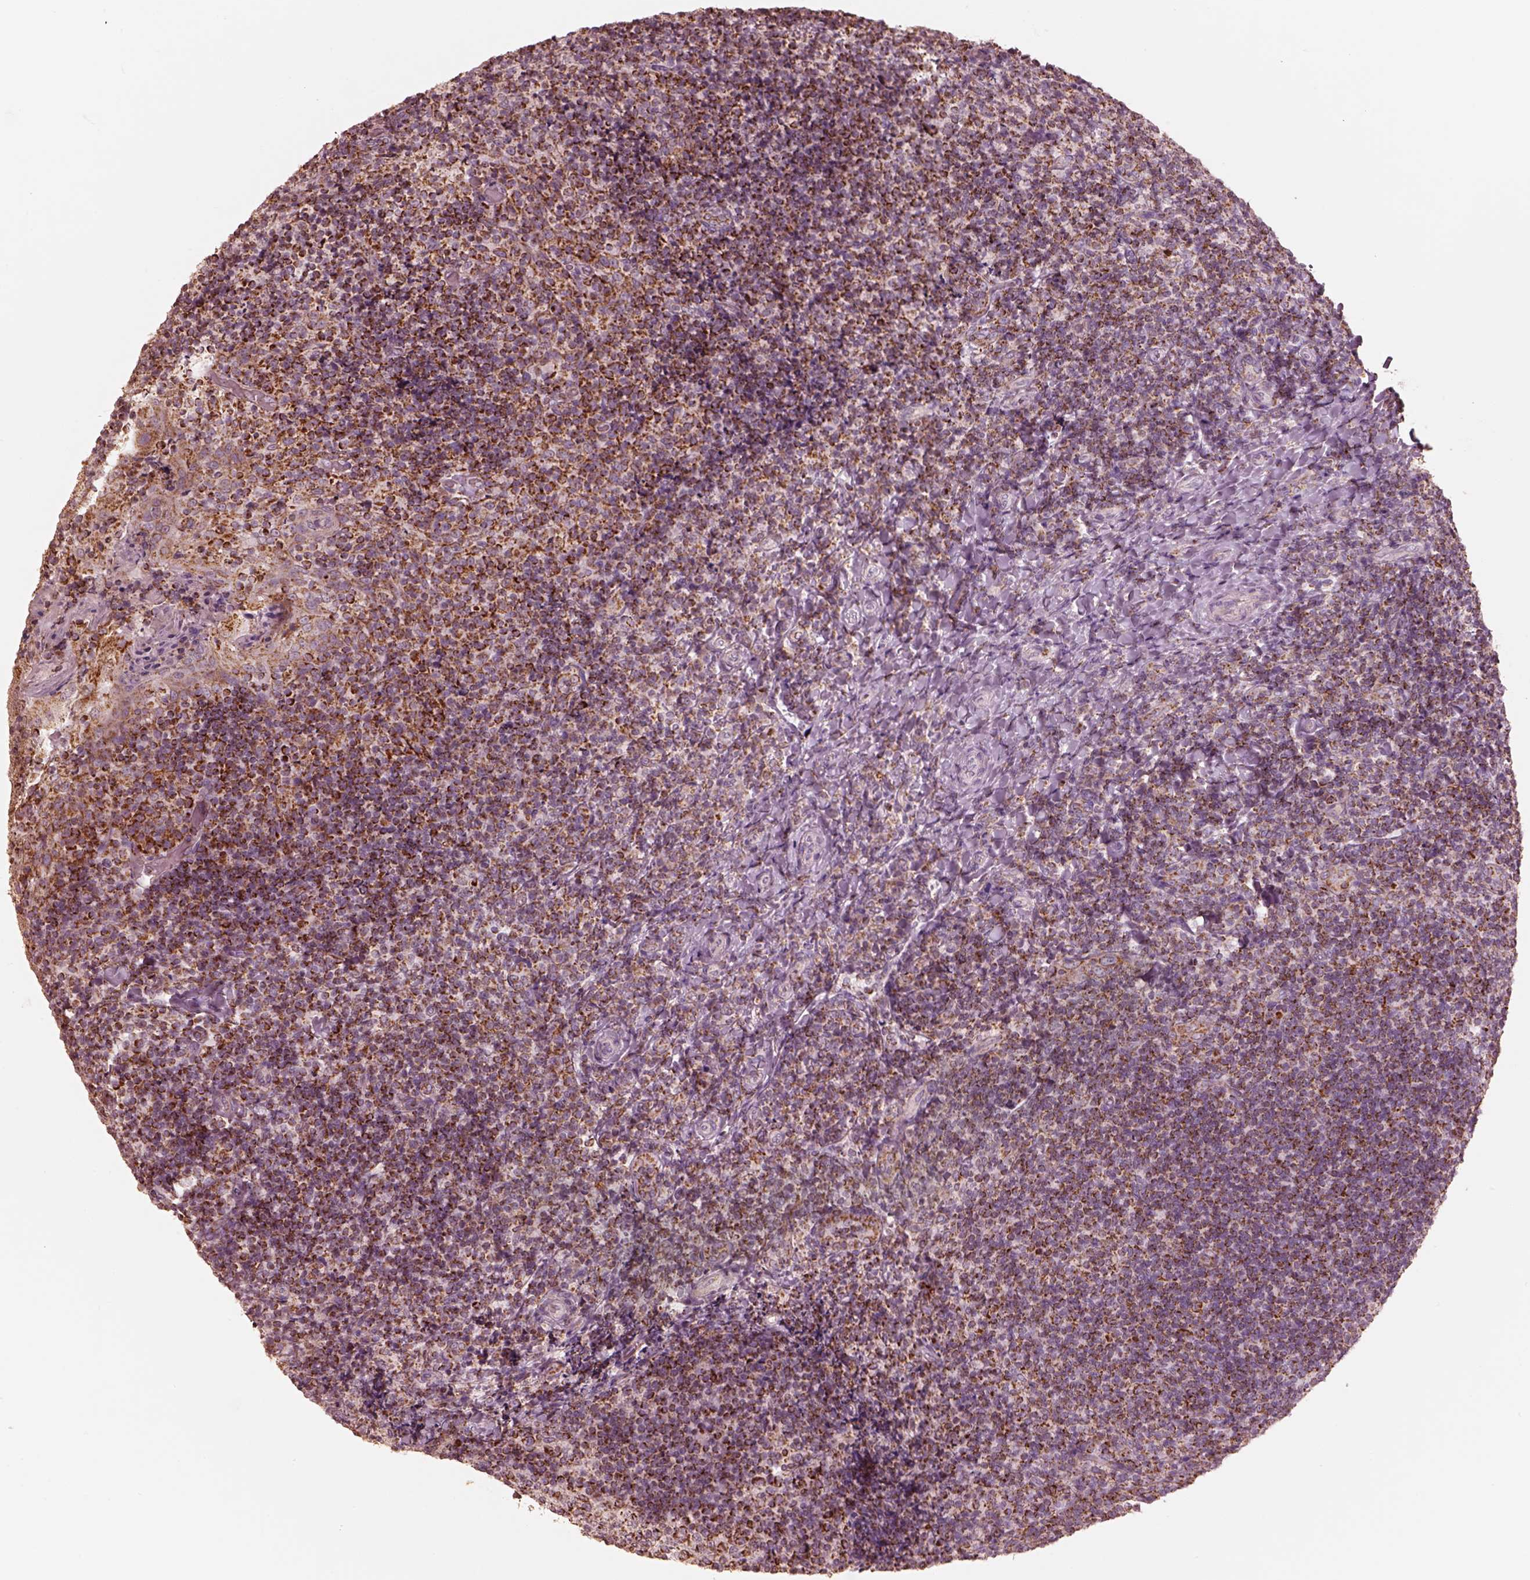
{"staining": {"intensity": "strong", "quantity": ">75%", "location": "cytoplasmic/membranous"}, "tissue": "tonsil", "cell_type": "Germinal center cells", "image_type": "normal", "snomed": [{"axis": "morphology", "description": "Normal tissue, NOS"}, {"axis": "topography", "description": "Tonsil"}], "caption": "IHC of unremarkable human tonsil shows high levels of strong cytoplasmic/membranous expression in about >75% of germinal center cells.", "gene": "ENTPD6", "patient": {"sex": "female", "age": 10}}